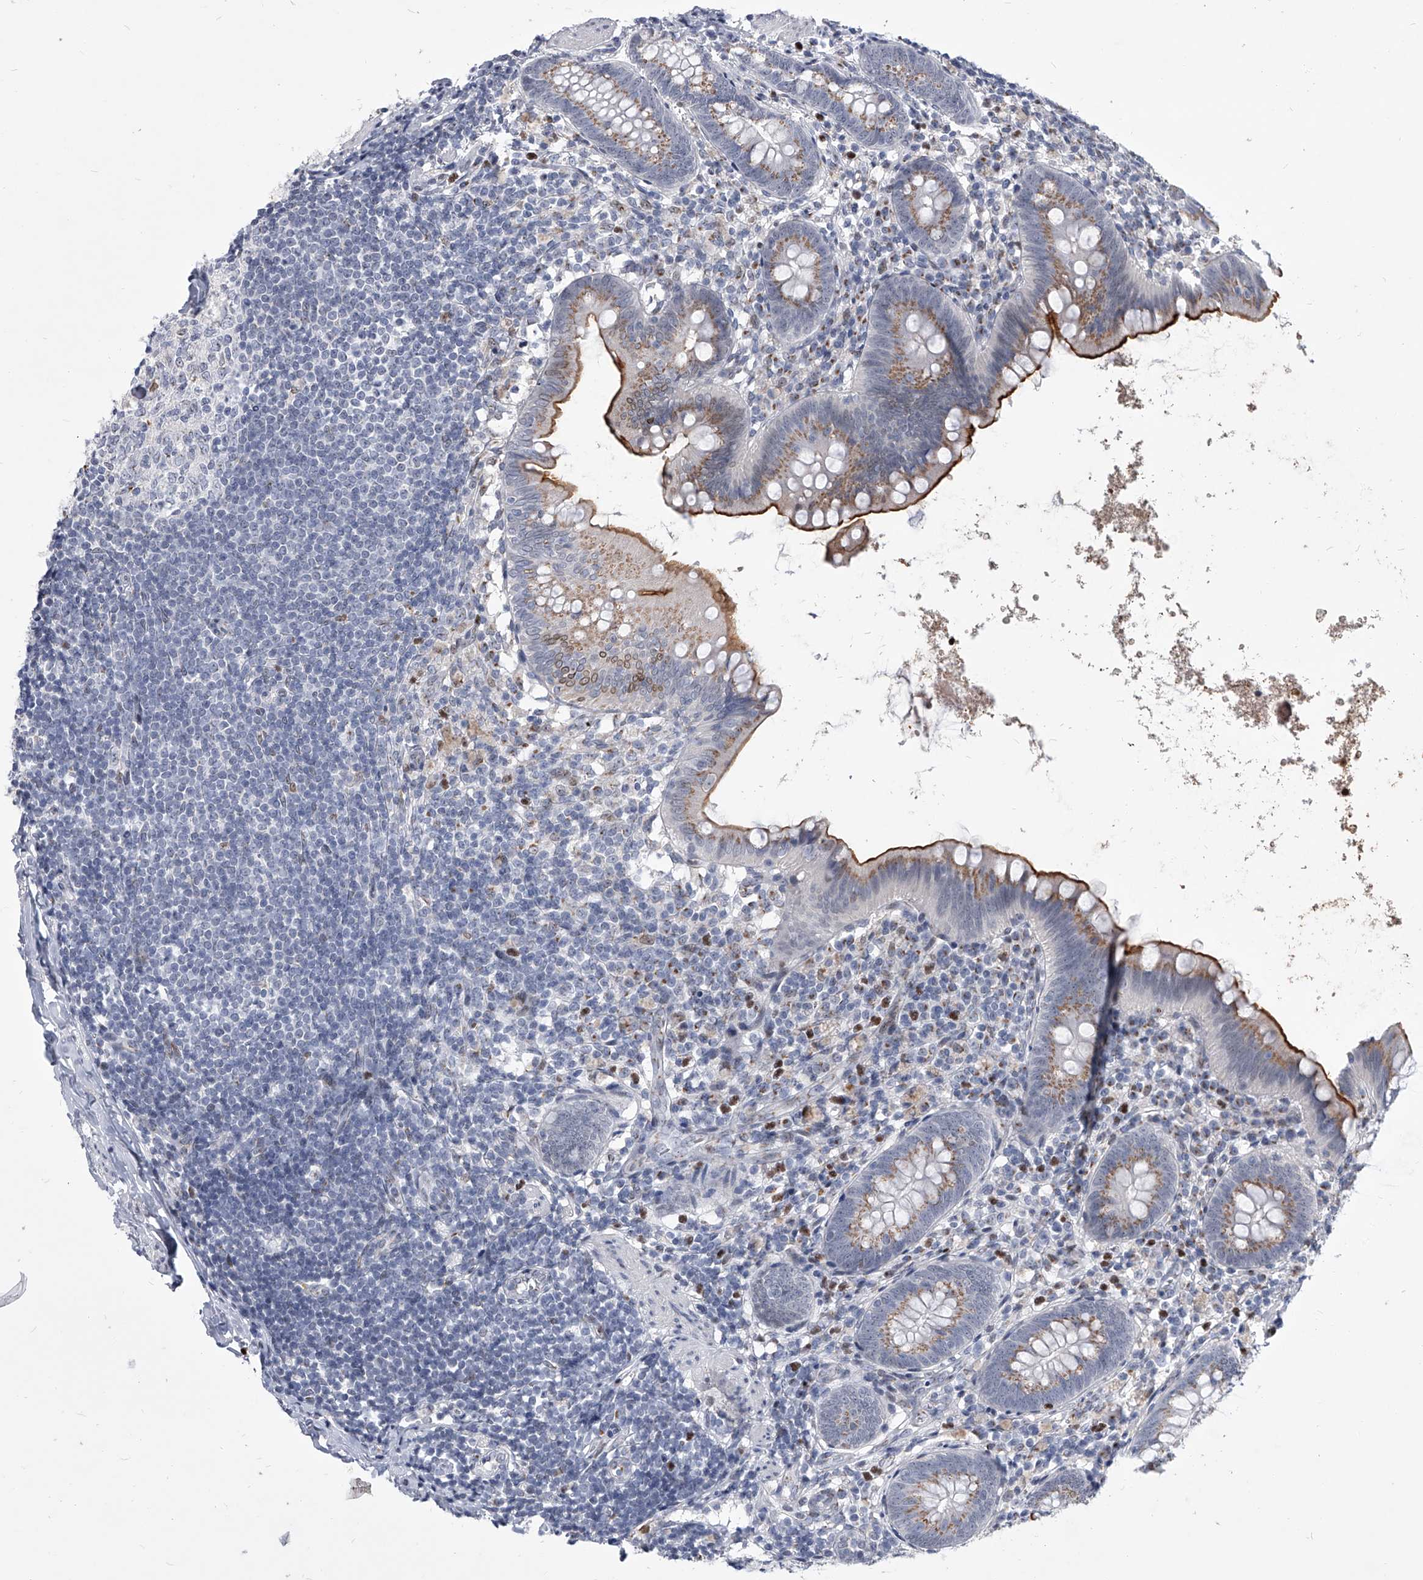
{"staining": {"intensity": "moderate", "quantity": "25%-75%", "location": "cytoplasmic/membranous"}, "tissue": "appendix", "cell_type": "Glandular cells", "image_type": "normal", "snomed": [{"axis": "morphology", "description": "Normal tissue, NOS"}, {"axis": "topography", "description": "Appendix"}], "caption": "This image displays IHC staining of normal human appendix, with medium moderate cytoplasmic/membranous expression in about 25%-75% of glandular cells.", "gene": "EVA1C", "patient": {"sex": "female", "age": 62}}